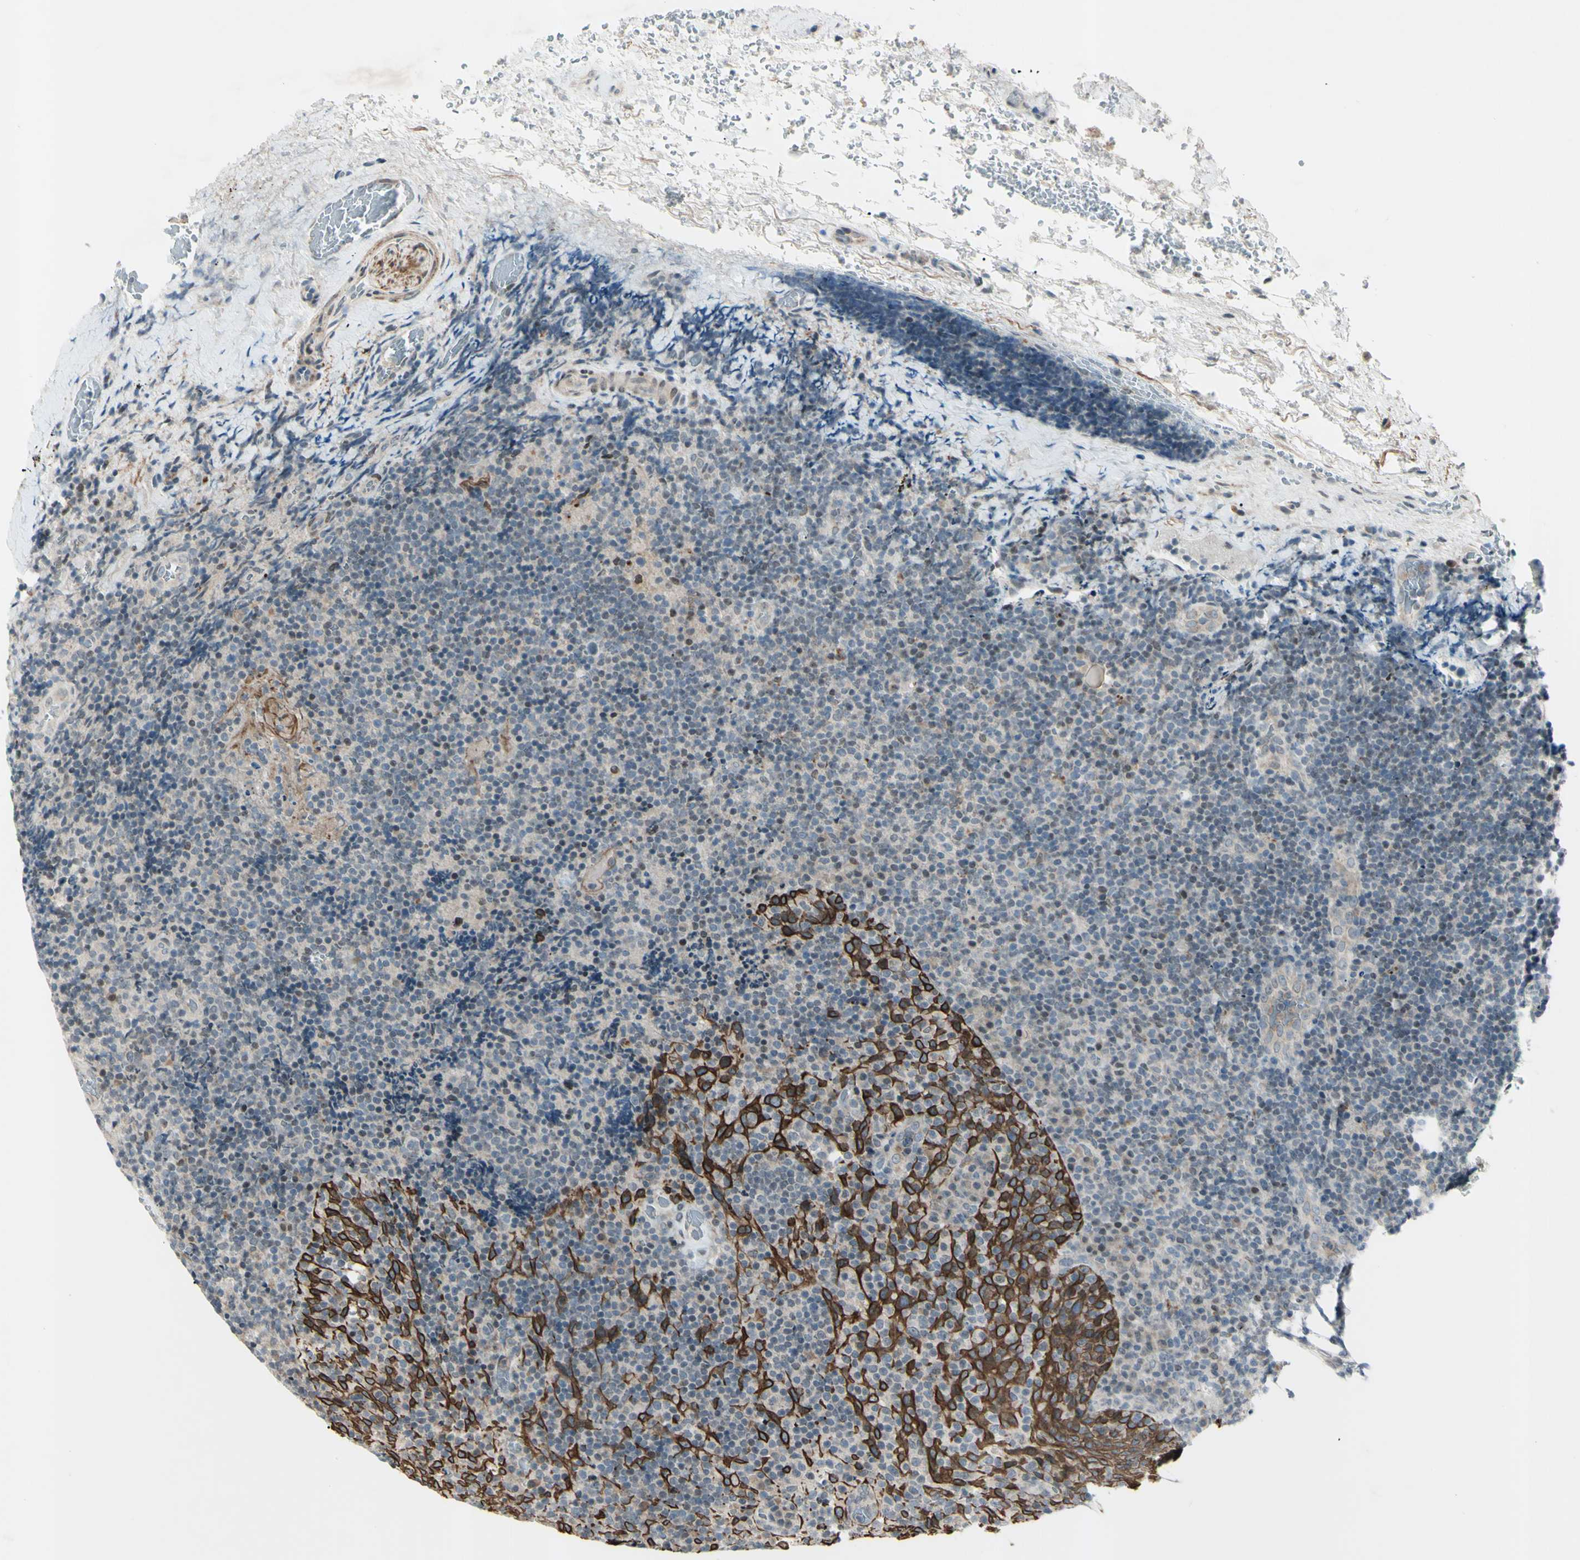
{"staining": {"intensity": "negative", "quantity": "none", "location": "none"}, "tissue": "lymphoma", "cell_type": "Tumor cells", "image_type": "cancer", "snomed": [{"axis": "morphology", "description": "Malignant lymphoma, non-Hodgkin's type, High grade"}, {"axis": "topography", "description": "Tonsil"}], "caption": "An immunohistochemistry (IHC) image of malignant lymphoma, non-Hodgkin's type (high-grade) is shown. There is no staining in tumor cells of malignant lymphoma, non-Hodgkin's type (high-grade).", "gene": "FGFR2", "patient": {"sex": "female", "age": 36}}